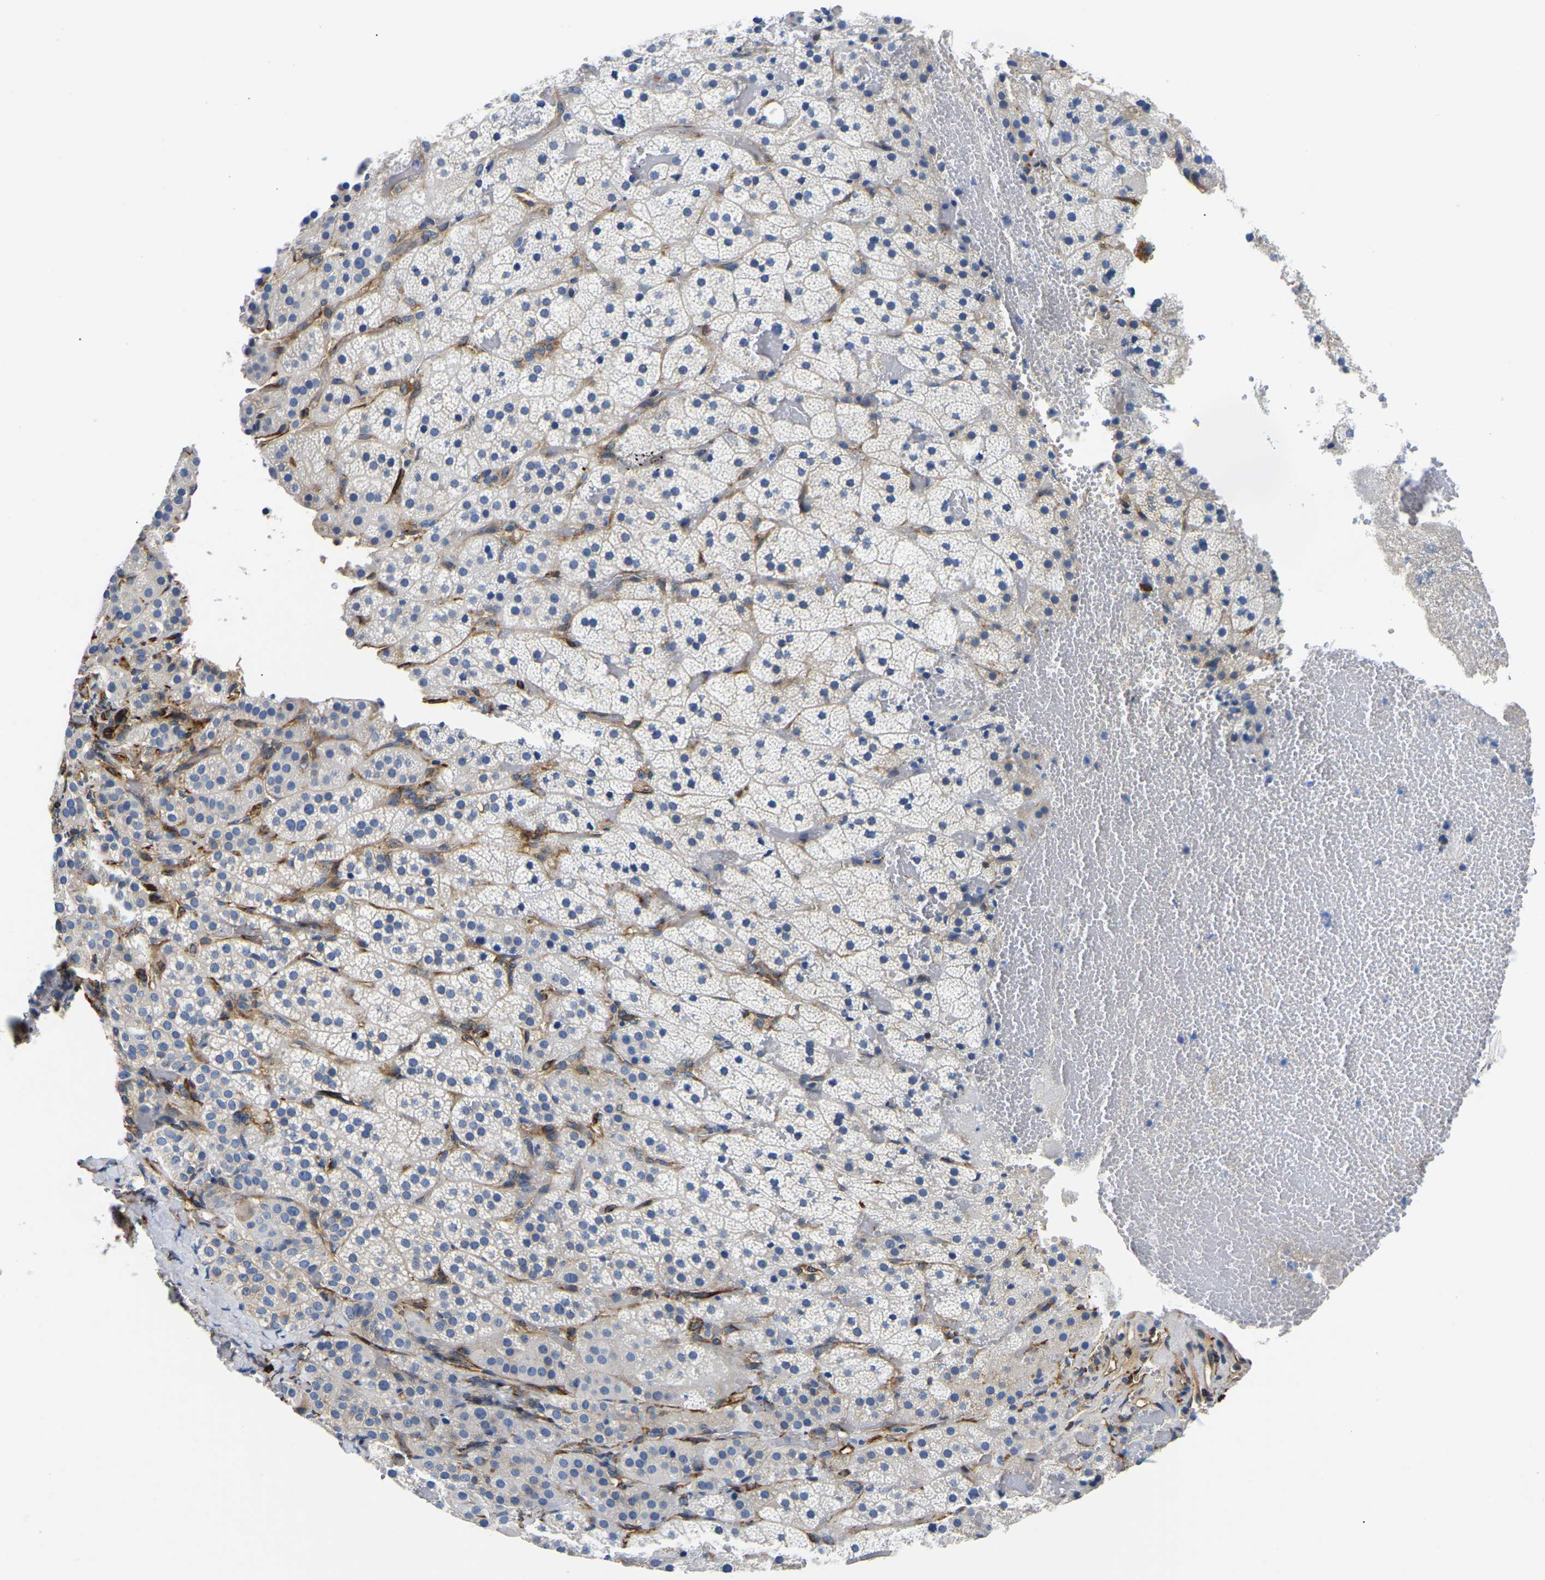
{"staining": {"intensity": "negative", "quantity": "none", "location": "none"}, "tissue": "adrenal gland", "cell_type": "Glandular cells", "image_type": "normal", "snomed": [{"axis": "morphology", "description": "Normal tissue, NOS"}, {"axis": "topography", "description": "Adrenal gland"}], "caption": "DAB (3,3'-diaminobenzidine) immunohistochemical staining of normal human adrenal gland reveals no significant staining in glandular cells.", "gene": "DUSP8", "patient": {"sex": "female", "age": 59}}